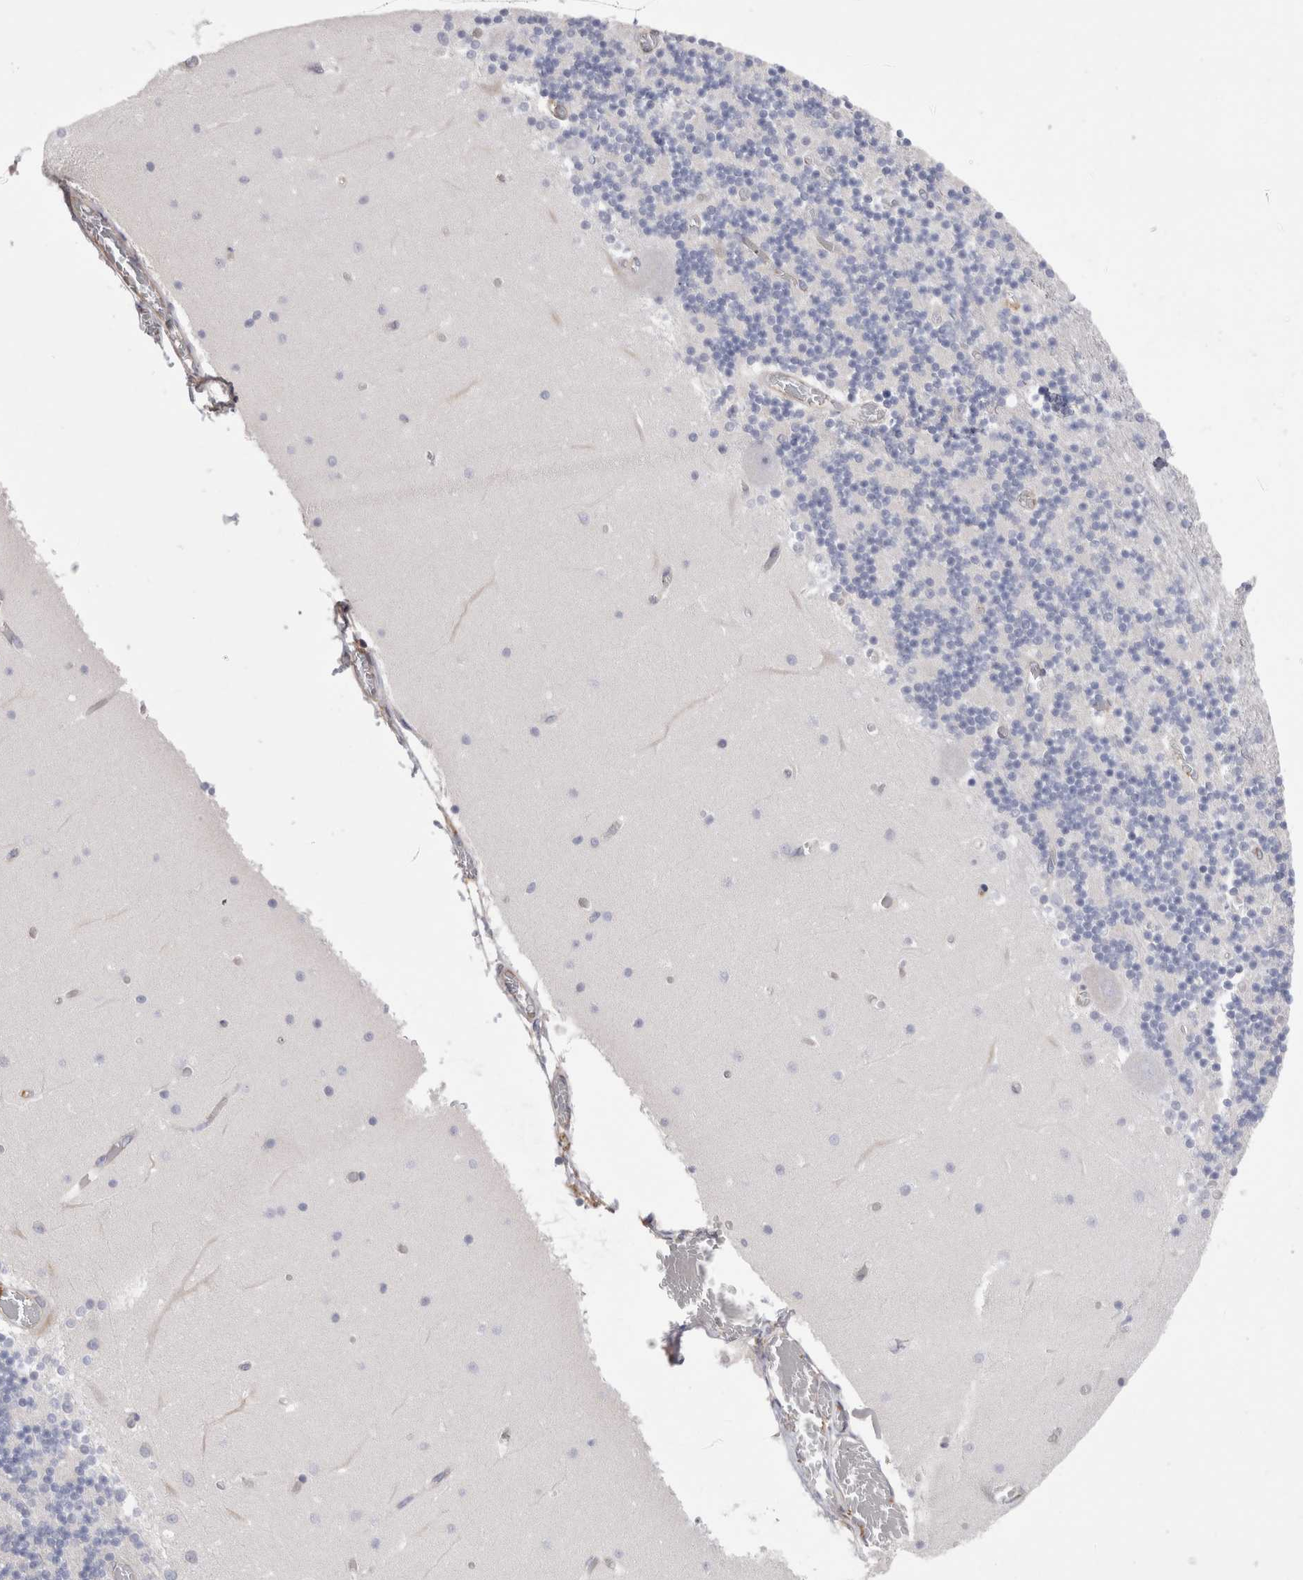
{"staining": {"intensity": "negative", "quantity": "none", "location": "none"}, "tissue": "cerebellum", "cell_type": "Cells in granular layer", "image_type": "normal", "snomed": [{"axis": "morphology", "description": "Normal tissue, NOS"}, {"axis": "topography", "description": "Cerebellum"}], "caption": "Protein analysis of benign cerebellum demonstrates no significant expression in cells in granular layer.", "gene": "RAB11FIP1", "patient": {"sex": "female", "age": 28}}